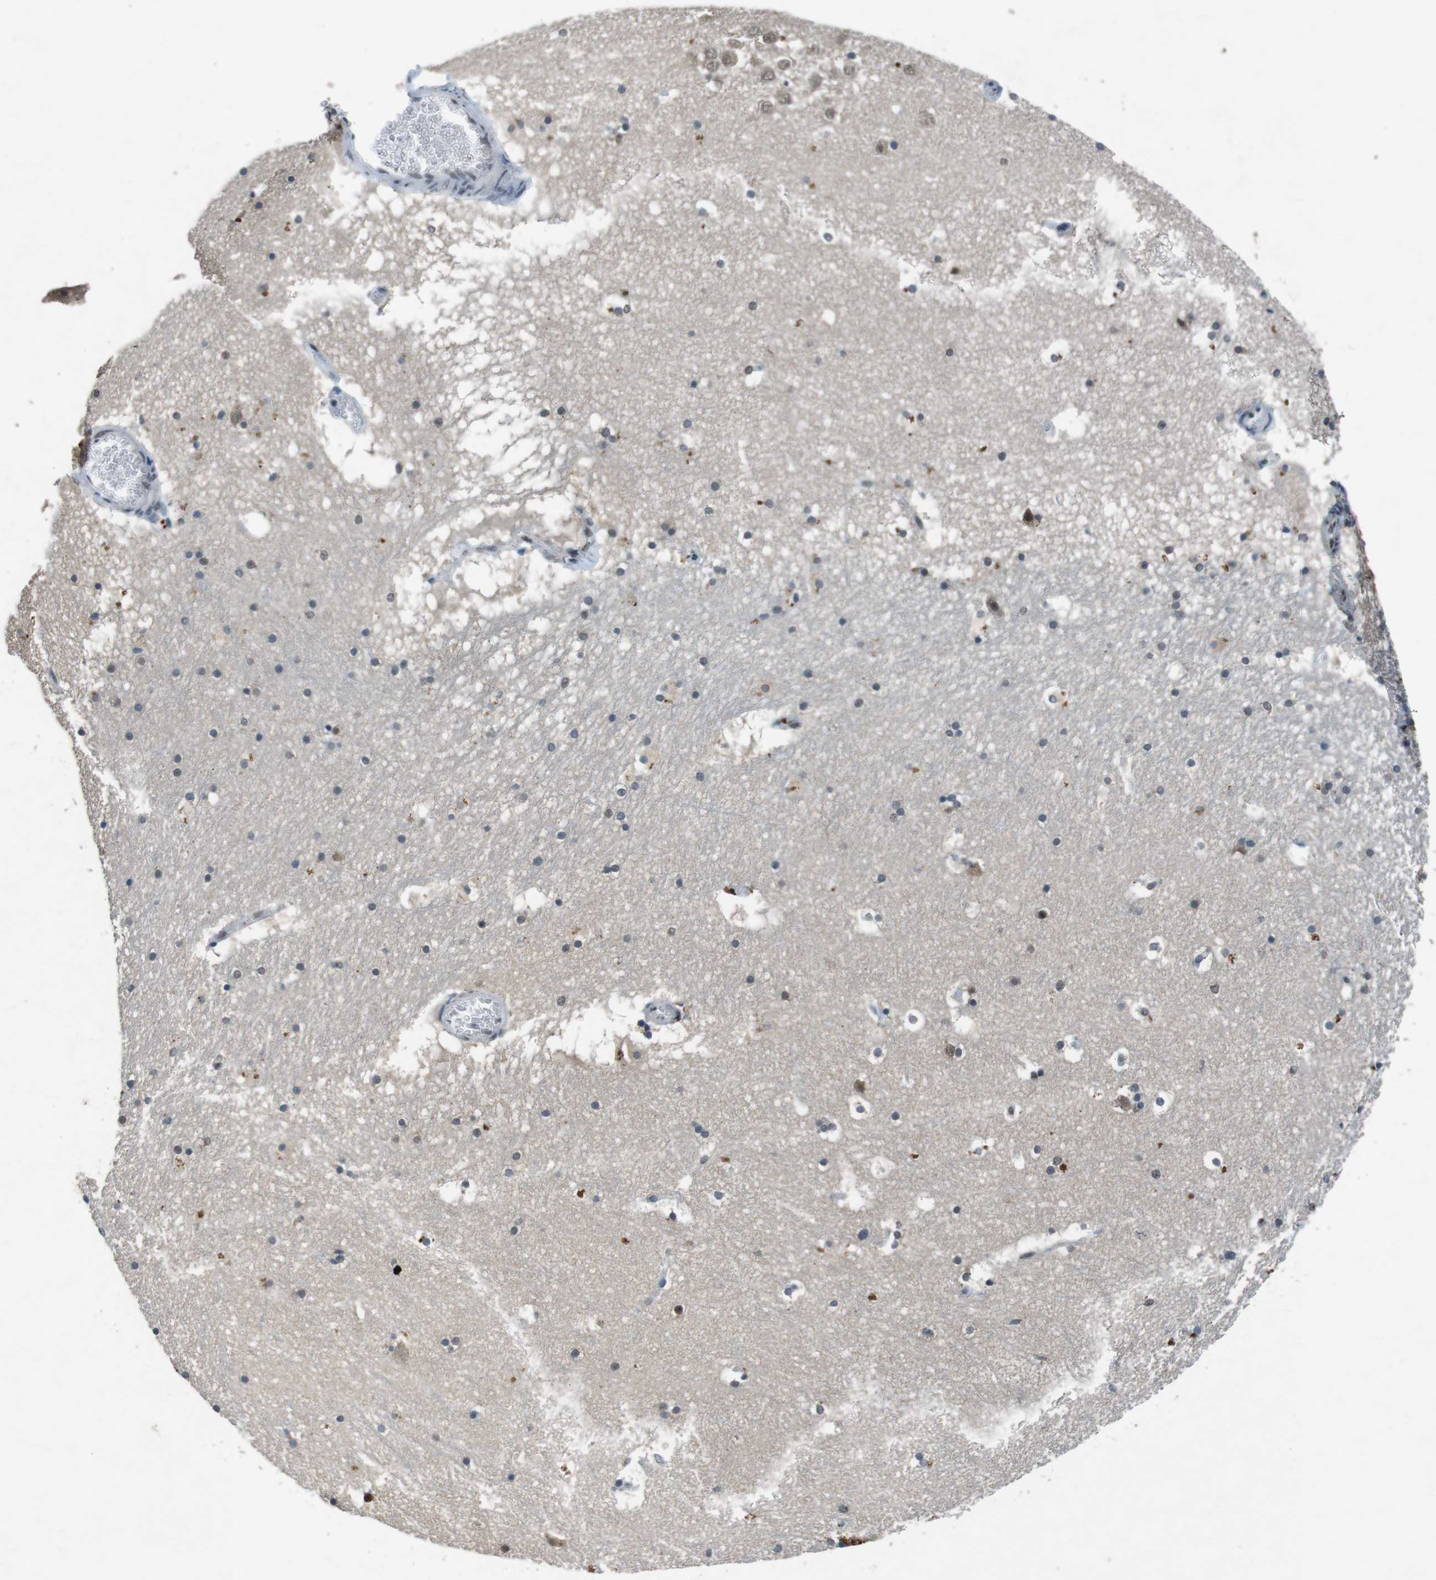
{"staining": {"intensity": "weak", "quantity": "<25%", "location": "cytoplasmic/membranous,nuclear"}, "tissue": "hippocampus", "cell_type": "Glial cells", "image_type": "normal", "snomed": [{"axis": "morphology", "description": "Normal tissue, NOS"}, {"axis": "topography", "description": "Hippocampus"}], "caption": "Immunohistochemistry photomicrograph of normal human hippocampus stained for a protein (brown), which displays no positivity in glial cells.", "gene": "USP7", "patient": {"sex": "male", "age": 45}}